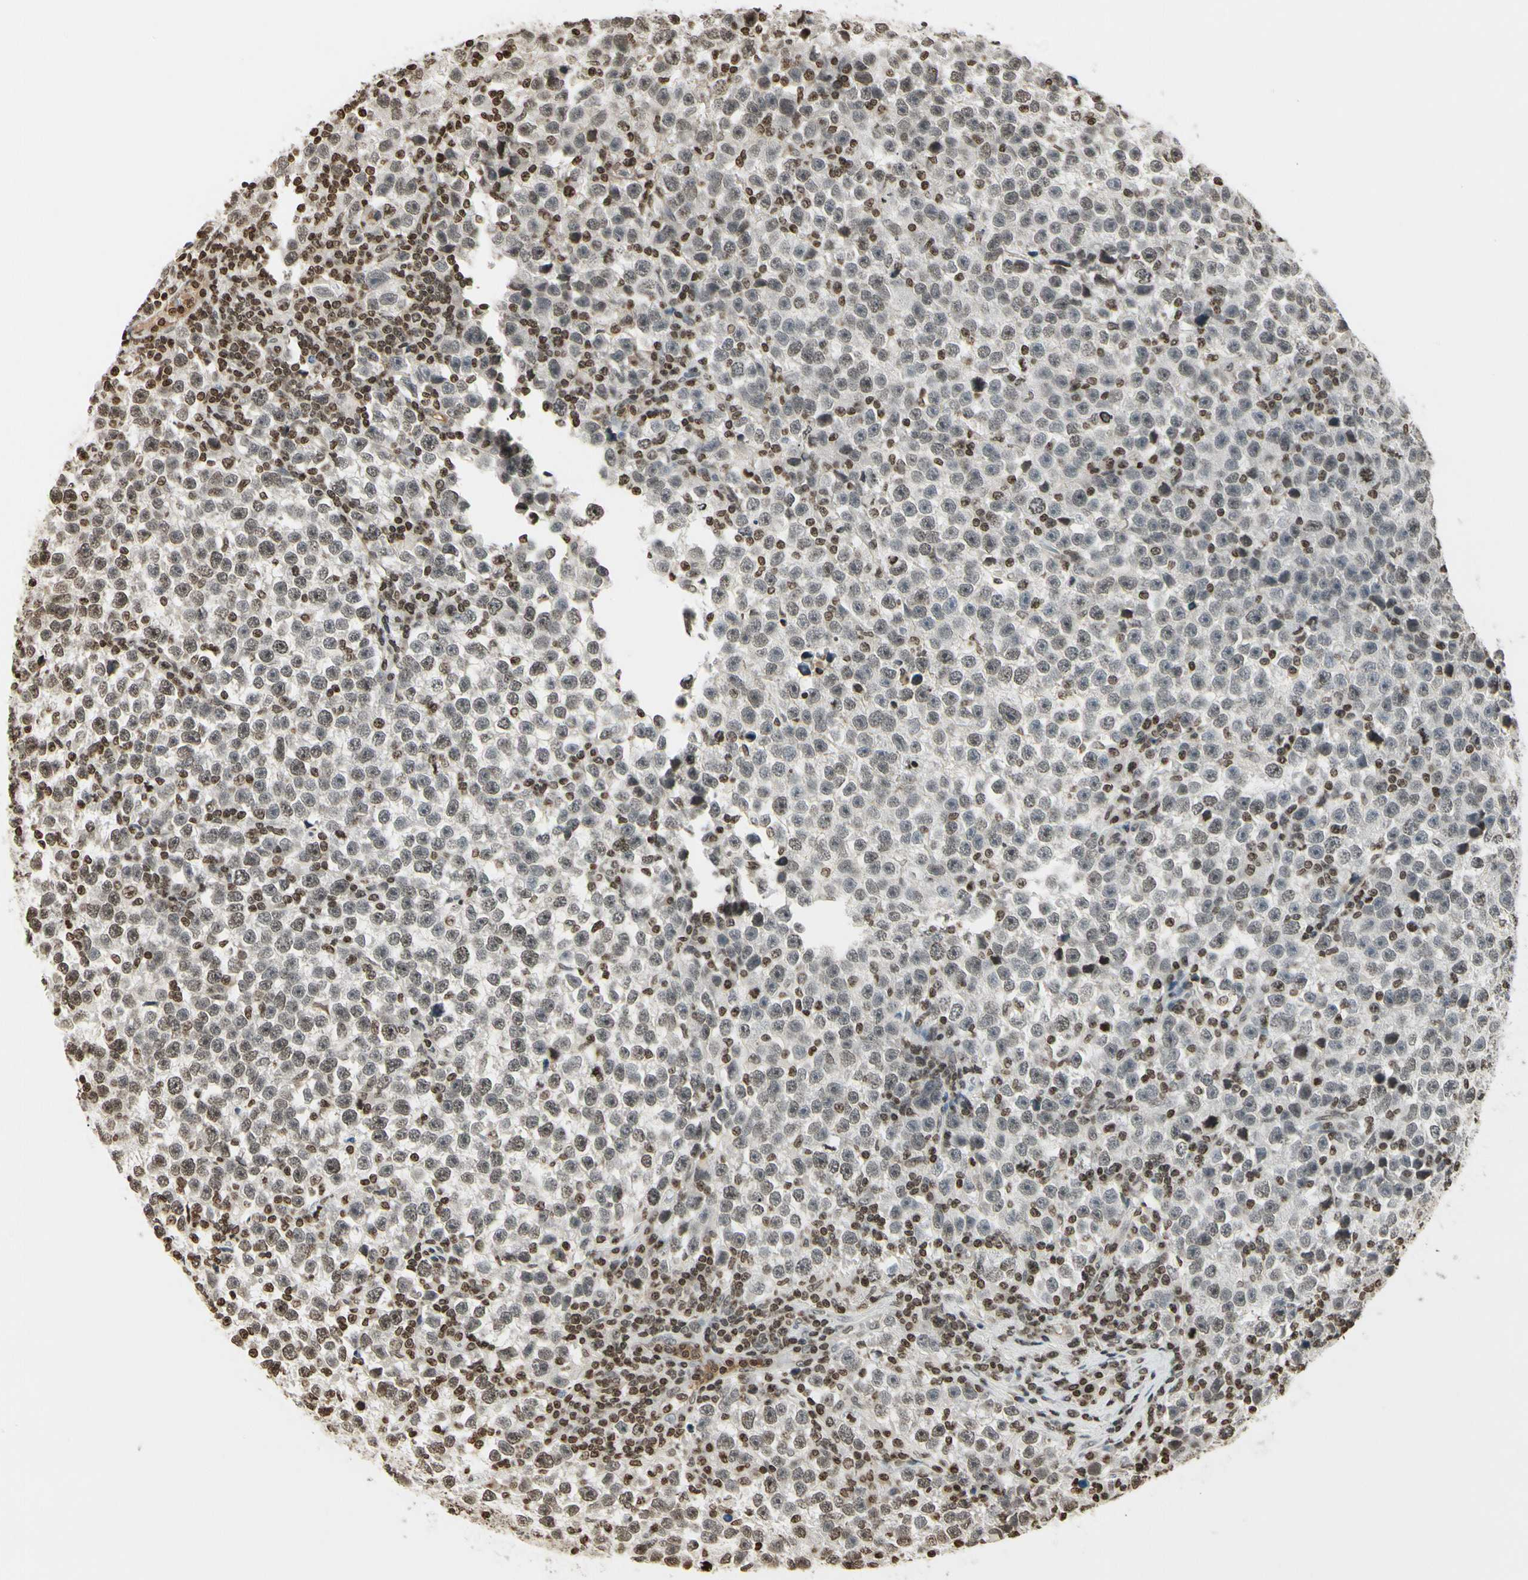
{"staining": {"intensity": "weak", "quantity": "25%-75%", "location": "nuclear"}, "tissue": "testis cancer", "cell_type": "Tumor cells", "image_type": "cancer", "snomed": [{"axis": "morphology", "description": "Seminoma, NOS"}, {"axis": "topography", "description": "Testis"}], "caption": "IHC photomicrograph of neoplastic tissue: human testis cancer (seminoma) stained using immunohistochemistry (IHC) exhibits low levels of weak protein expression localized specifically in the nuclear of tumor cells, appearing as a nuclear brown color.", "gene": "RORA", "patient": {"sex": "male", "age": 43}}